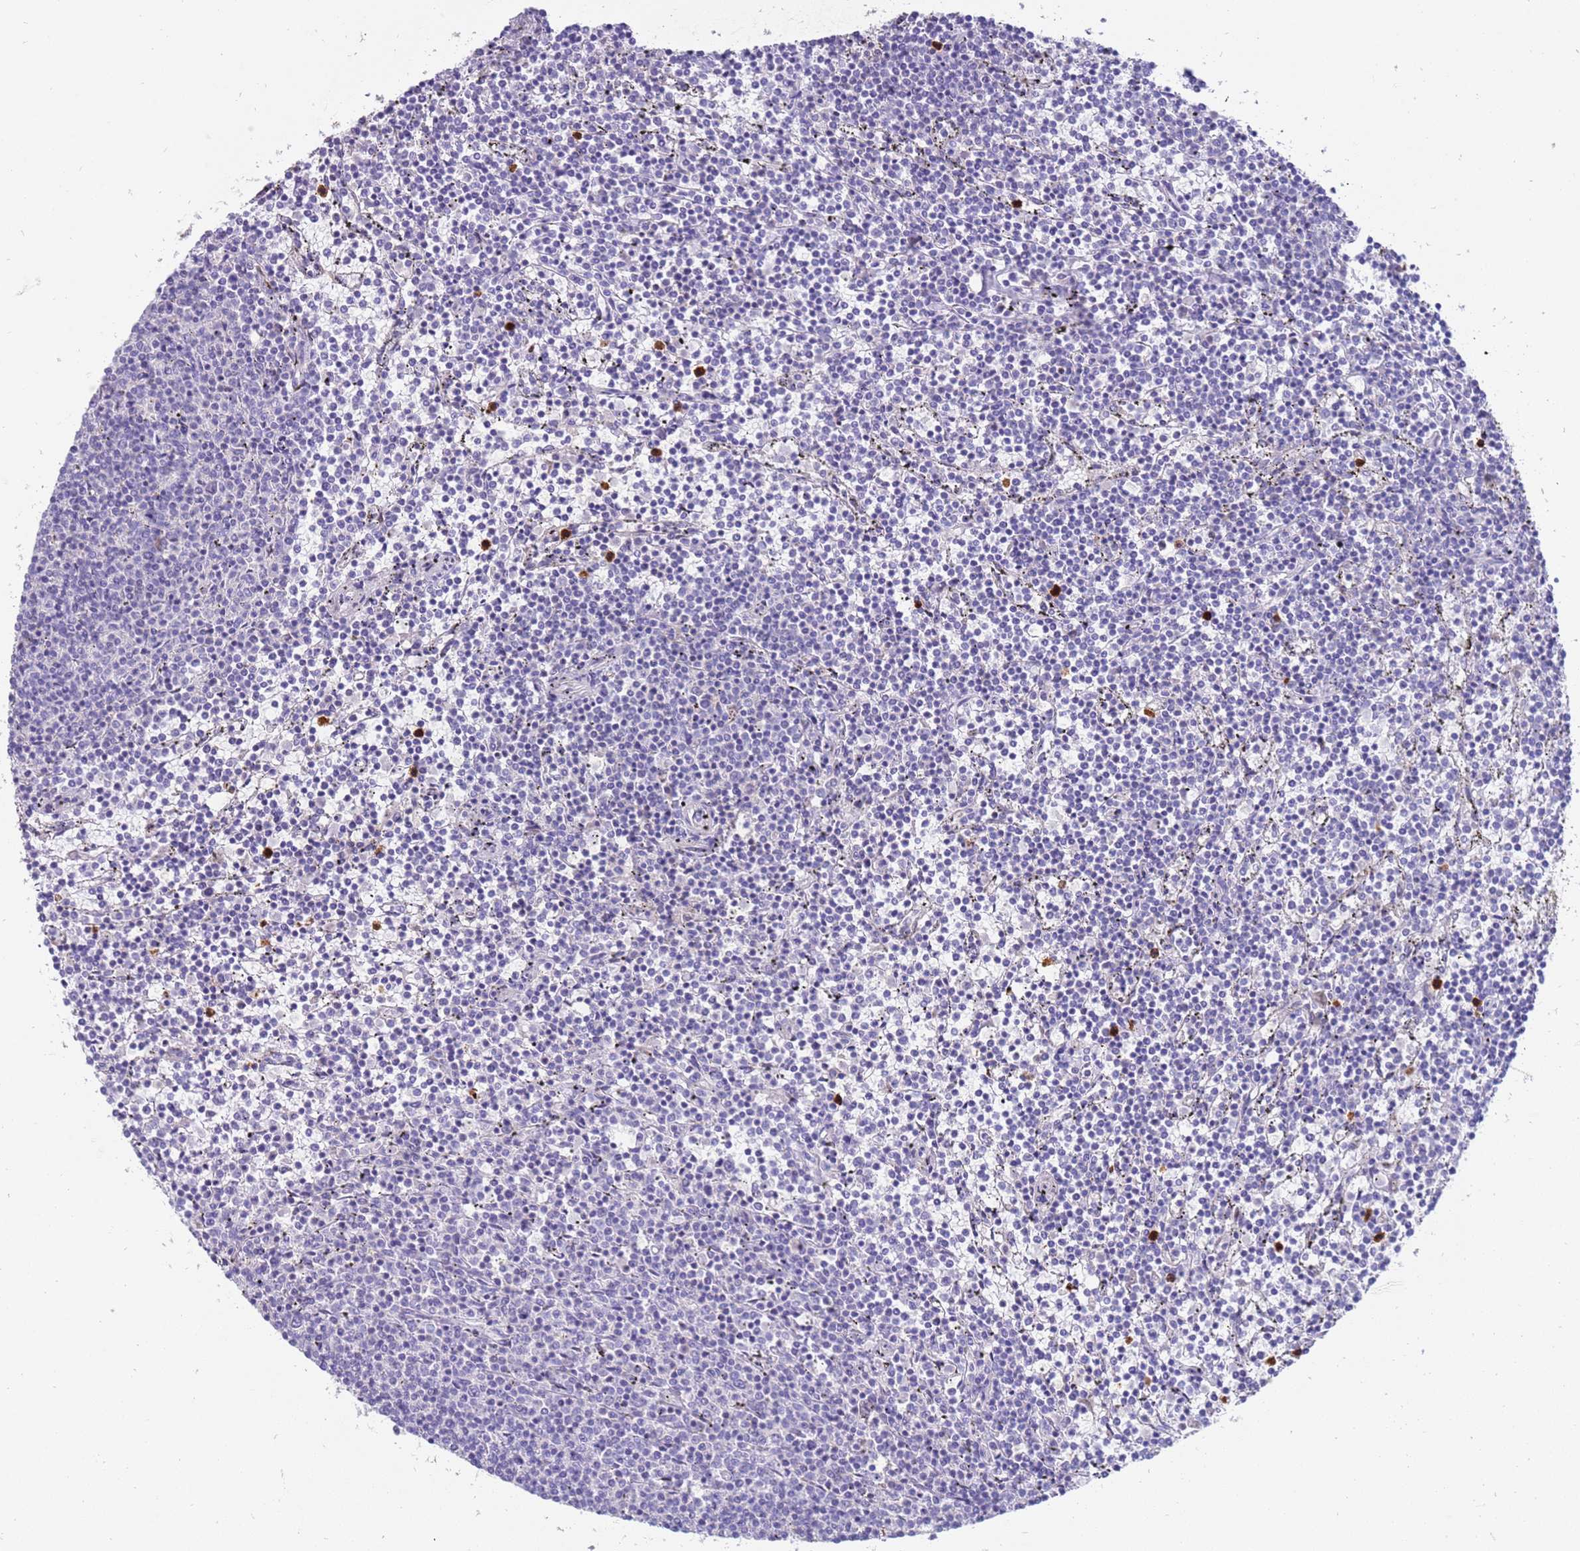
{"staining": {"intensity": "negative", "quantity": "none", "location": "none"}, "tissue": "lymphoma", "cell_type": "Tumor cells", "image_type": "cancer", "snomed": [{"axis": "morphology", "description": "Malignant lymphoma, non-Hodgkin's type, Low grade"}, {"axis": "topography", "description": "Spleen"}], "caption": "High power microscopy micrograph of an immunohistochemistry micrograph of lymphoma, revealing no significant expression in tumor cells.", "gene": "STK25", "patient": {"sex": "female", "age": 50}}